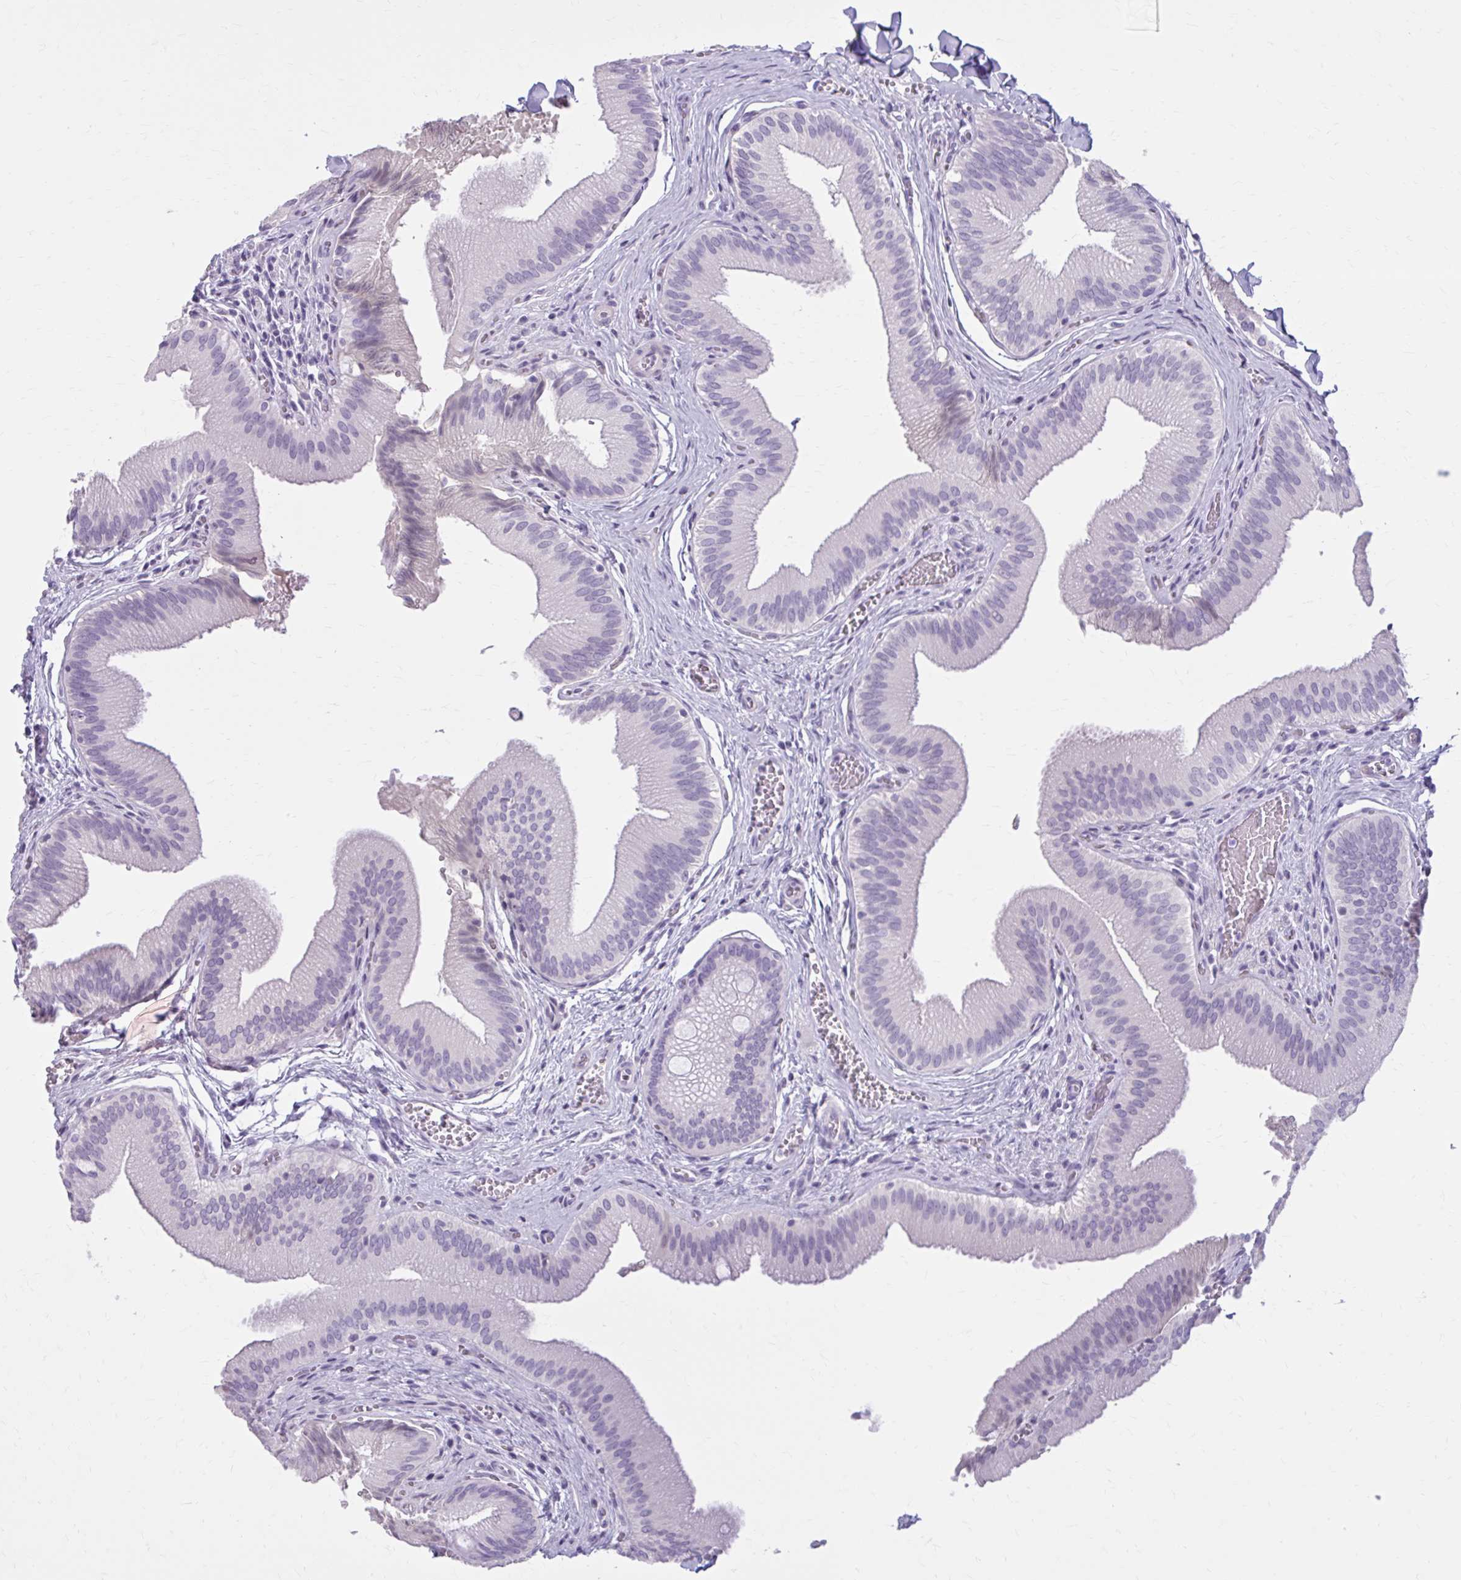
{"staining": {"intensity": "negative", "quantity": "none", "location": "none"}, "tissue": "gallbladder", "cell_type": "Glandular cells", "image_type": "normal", "snomed": [{"axis": "morphology", "description": "Normal tissue, NOS"}, {"axis": "topography", "description": "Gallbladder"}], "caption": "Immunohistochemistry (IHC) of unremarkable human gallbladder reveals no positivity in glandular cells.", "gene": "OR4B1", "patient": {"sex": "male", "age": 17}}